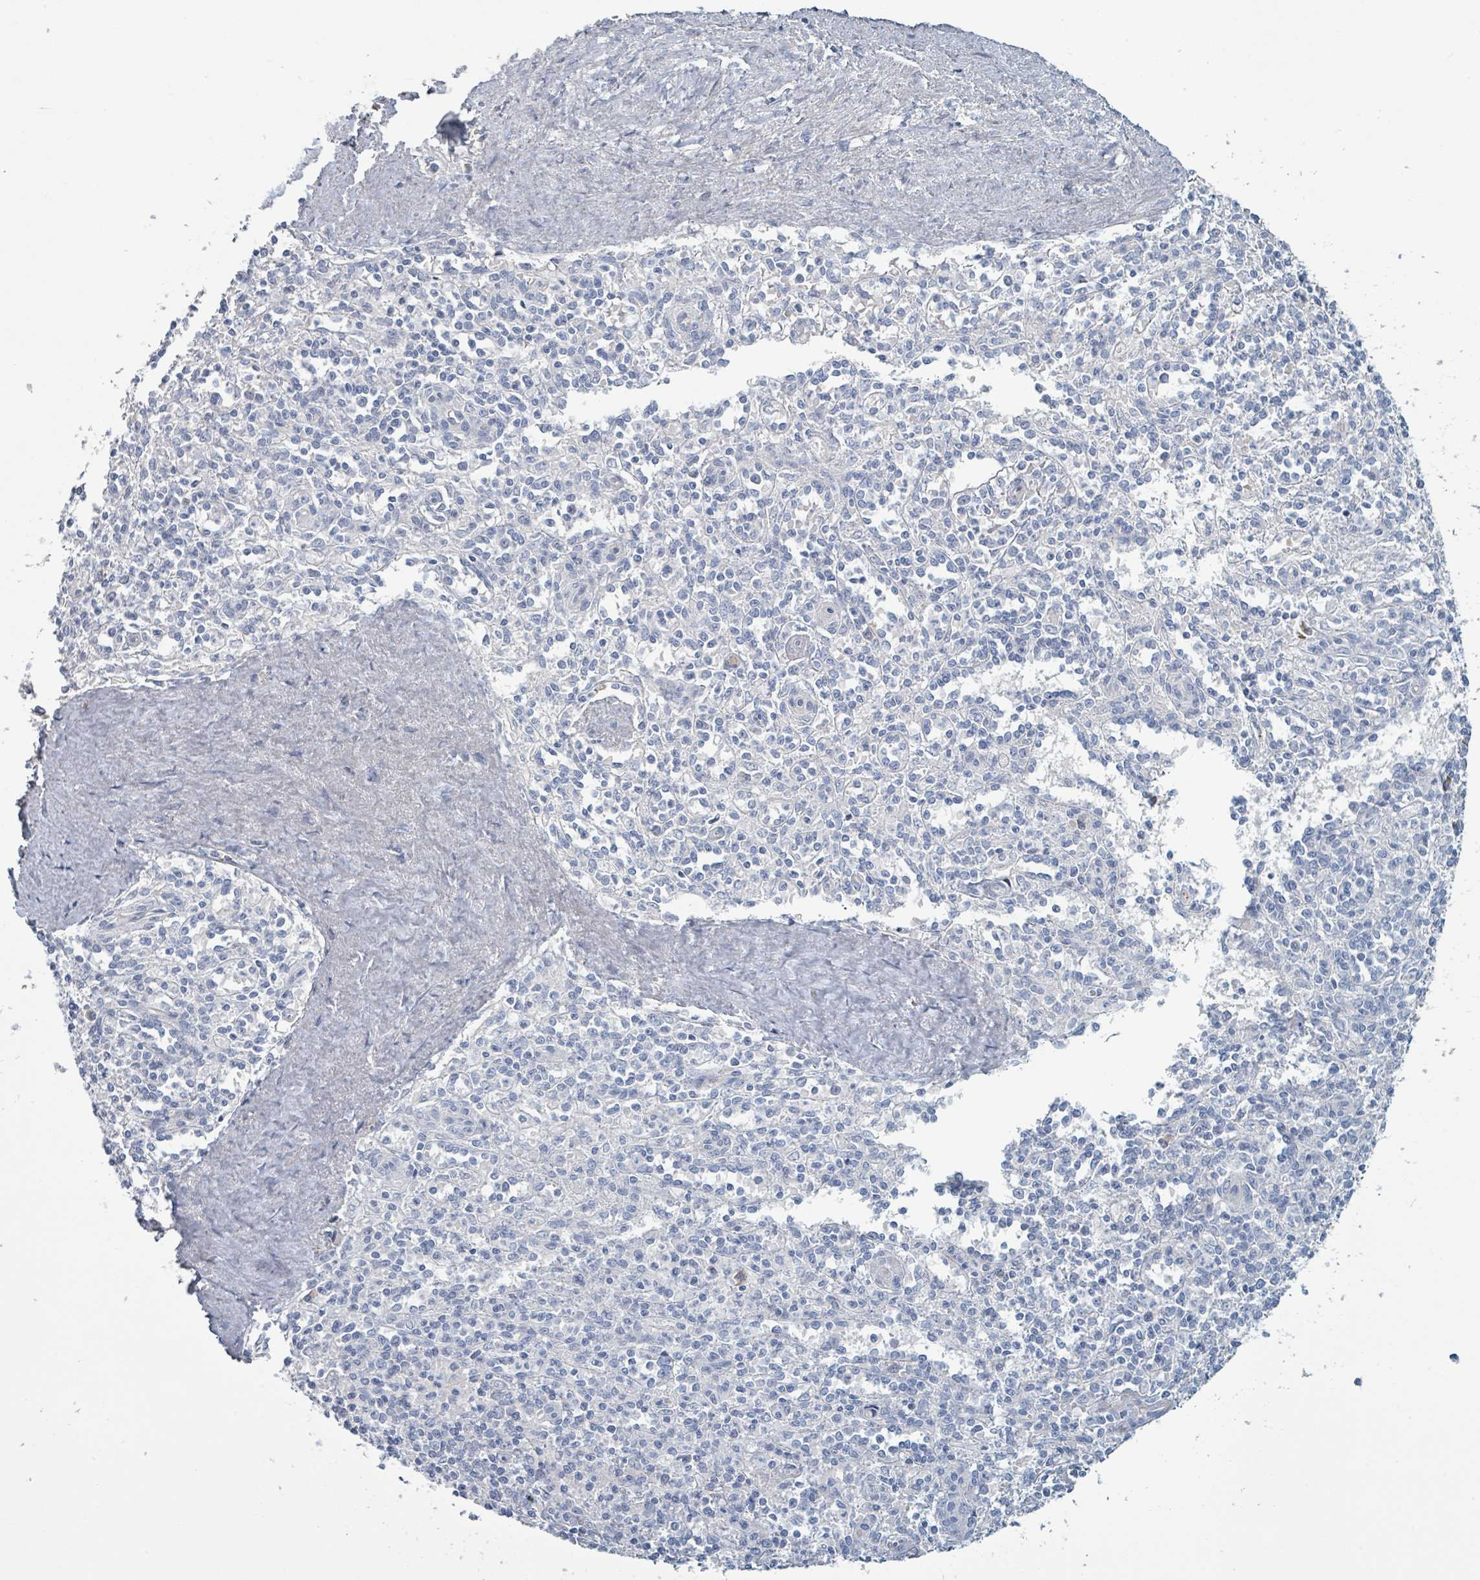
{"staining": {"intensity": "negative", "quantity": "none", "location": "none"}, "tissue": "spleen", "cell_type": "Cells in red pulp", "image_type": "normal", "snomed": [{"axis": "morphology", "description": "Normal tissue, NOS"}, {"axis": "topography", "description": "Spleen"}], "caption": "Cells in red pulp show no significant positivity in normal spleen.", "gene": "RAB33B", "patient": {"sex": "female", "age": 70}}